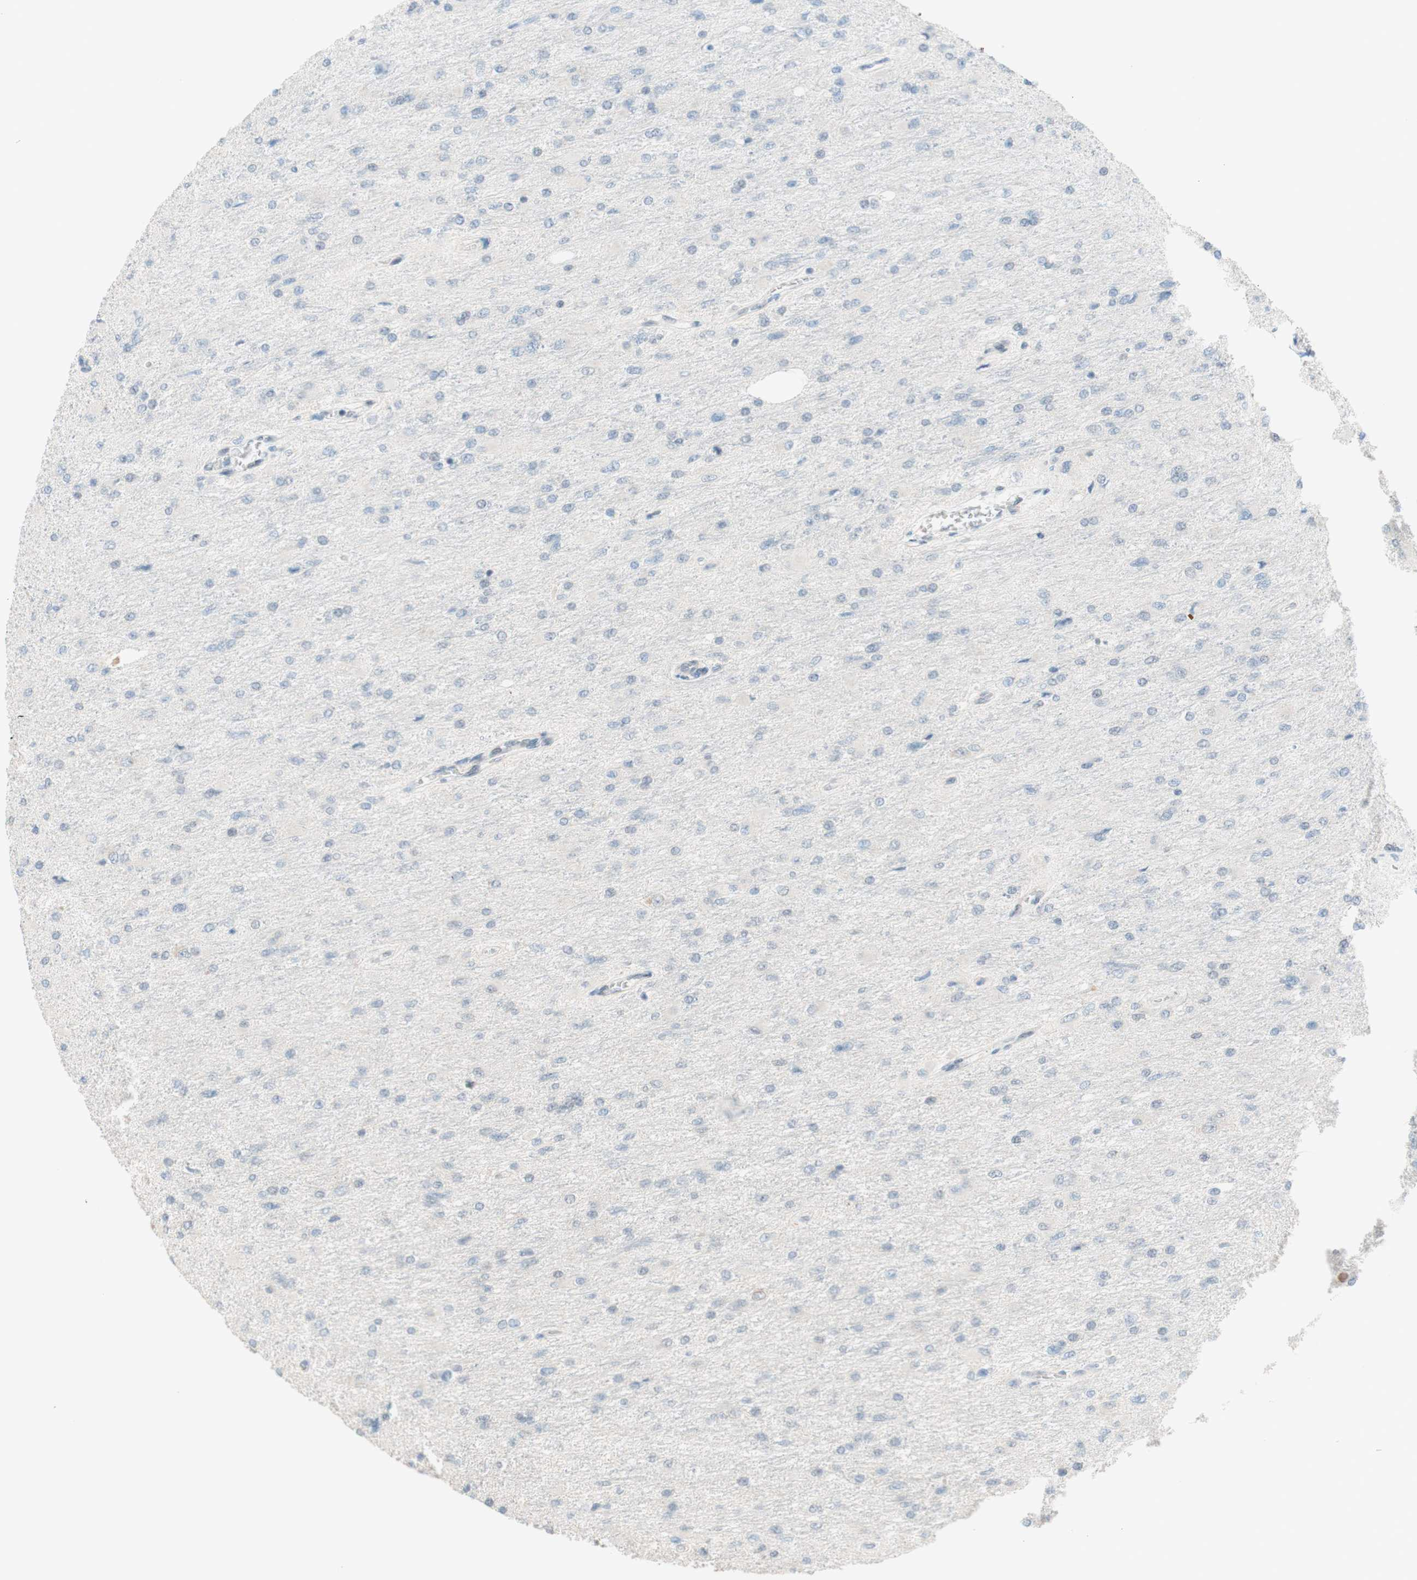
{"staining": {"intensity": "negative", "quantity": "none", "location": "none"}, "tissue": "glioma", "cell_type": "Tumor cells", "image_type": "cancer", "snomed": [{"axis": "morphology", "description": "Glioma, malignant, High grade"}, {"axis": "topography", "description": "Cerebral cortex"}], "caption": "This is an immunohistochemistry (IHC) photomicrograph of human glioma. There is no expression in tumor cells.", "gene": "JPH1", "patient": {"sex": "female", "age": 36}}